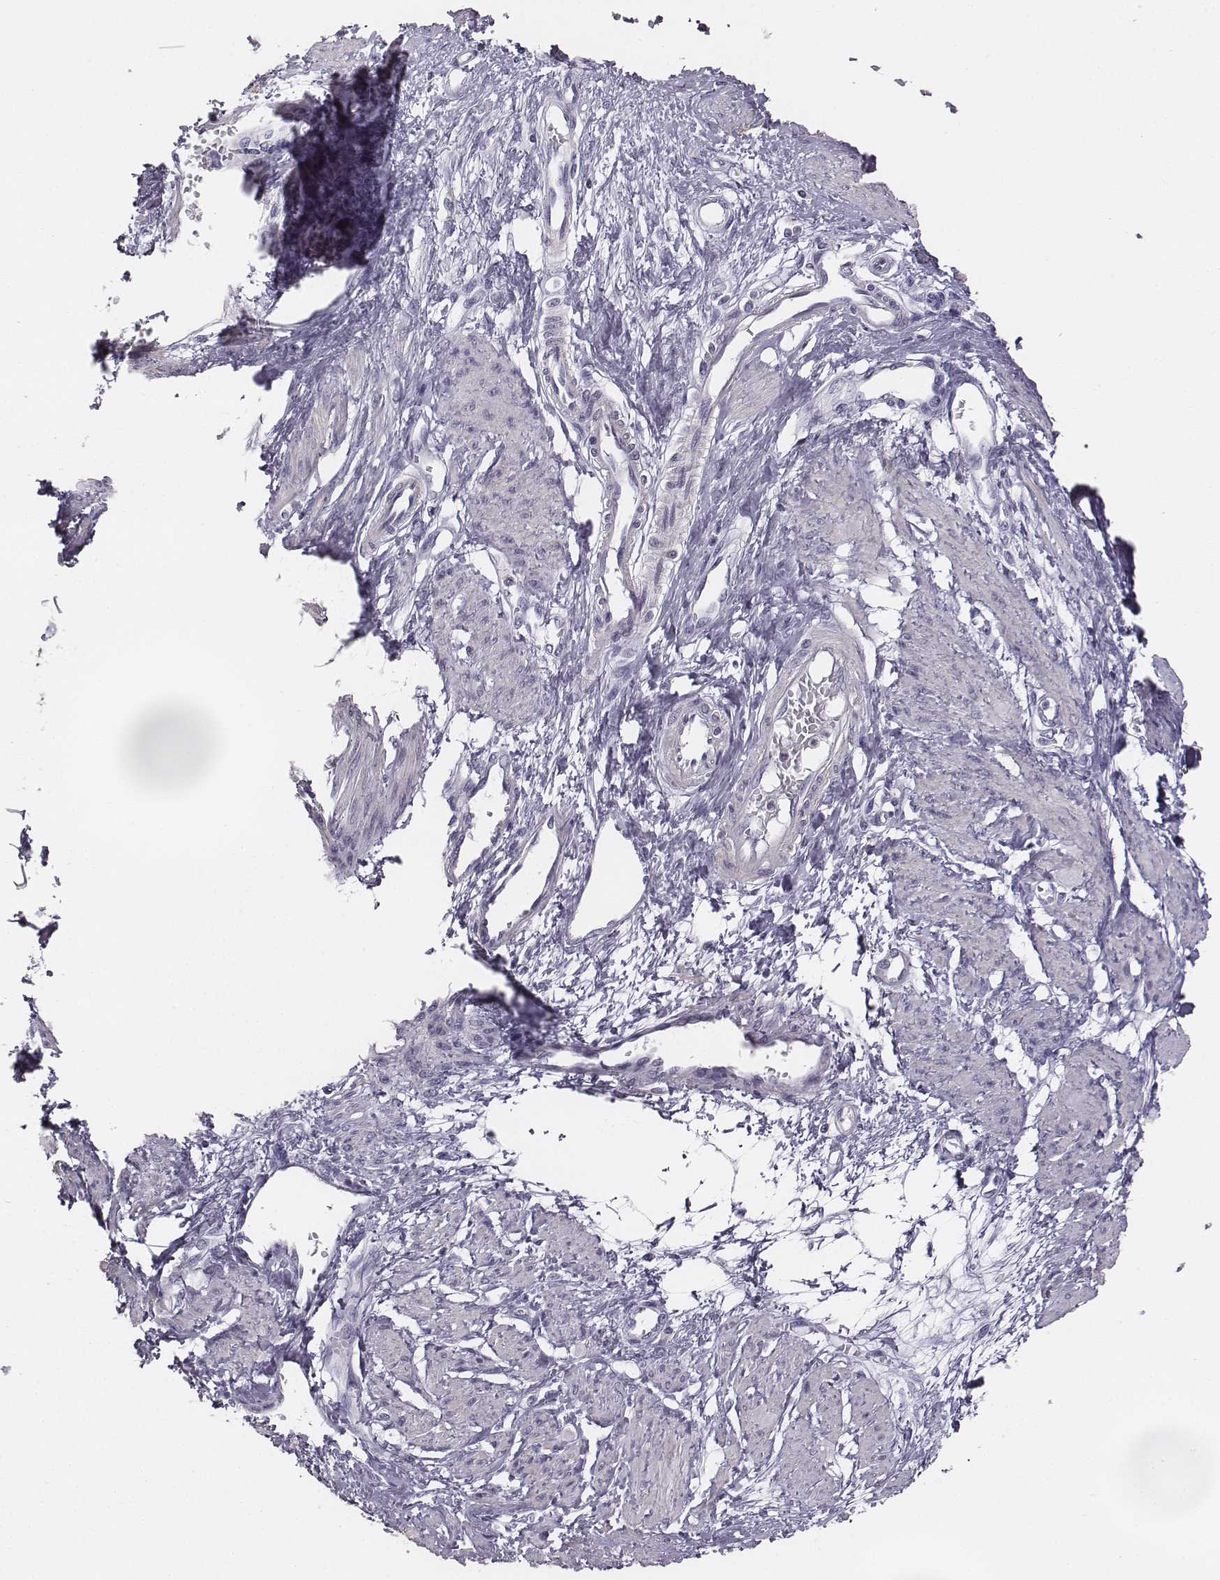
{"staining": {"intensity": "negative", "quantity": "none", "location": "none"}, "tissue": "smooth muscle", "cell_type": "Smooth muscle cells", "image_type": "normal", "snomed": [{"axis": "morphology", "description": "Normal tissue, NOS"}, {"axis": "topography", "description": "Smooth muscle"}, {"axis": "topography", "description": "Uterus"}], "caption": "Histopathology image shows no significant protein staining in smooth muscle cells of benign smooth muscle.", "gene": "ADAM7", "patient": {"sex": "female", "age": 39}}